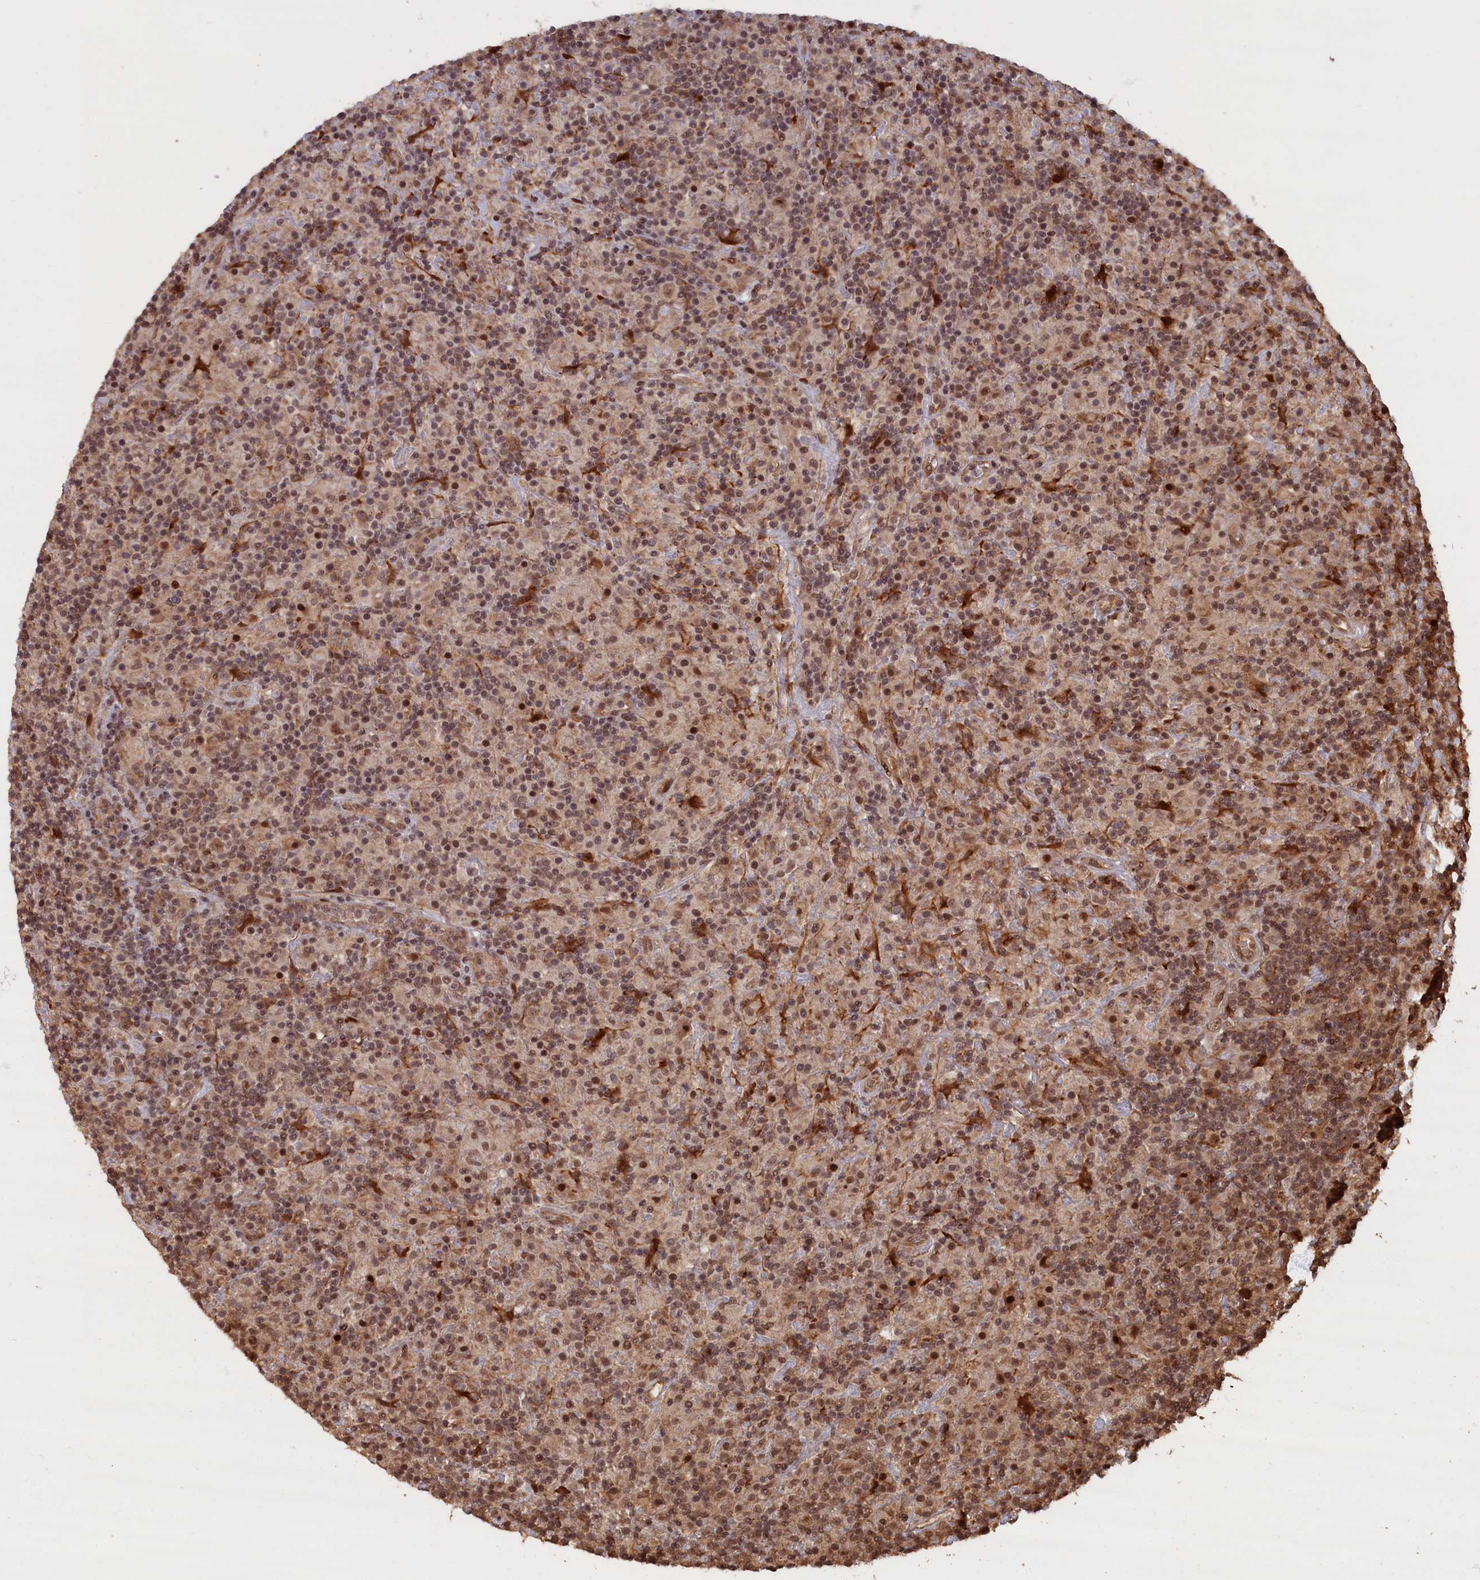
{"staining": {"intensity": "moderate", "quantity": ">75%", "location": "cytoplasmic/membranous,nuclear"}, "tissue": "lymphoma", "cell_type": "Tumor cells", "image_type": "cancer", "snomed": [{"axis": "morphology", "description": "Hodgkin's disease, NOS"}, {"axis": "topography", "description": "Lymph node"}], "caption": "Protein expression analysis of Hodgkin's disease exhibits moderate cytoplasmic/membranous and nuclear positivity in about >75% of tumor cells.", "gene": "HIF3A", "patient": {"sex": "male", "age": 70}}